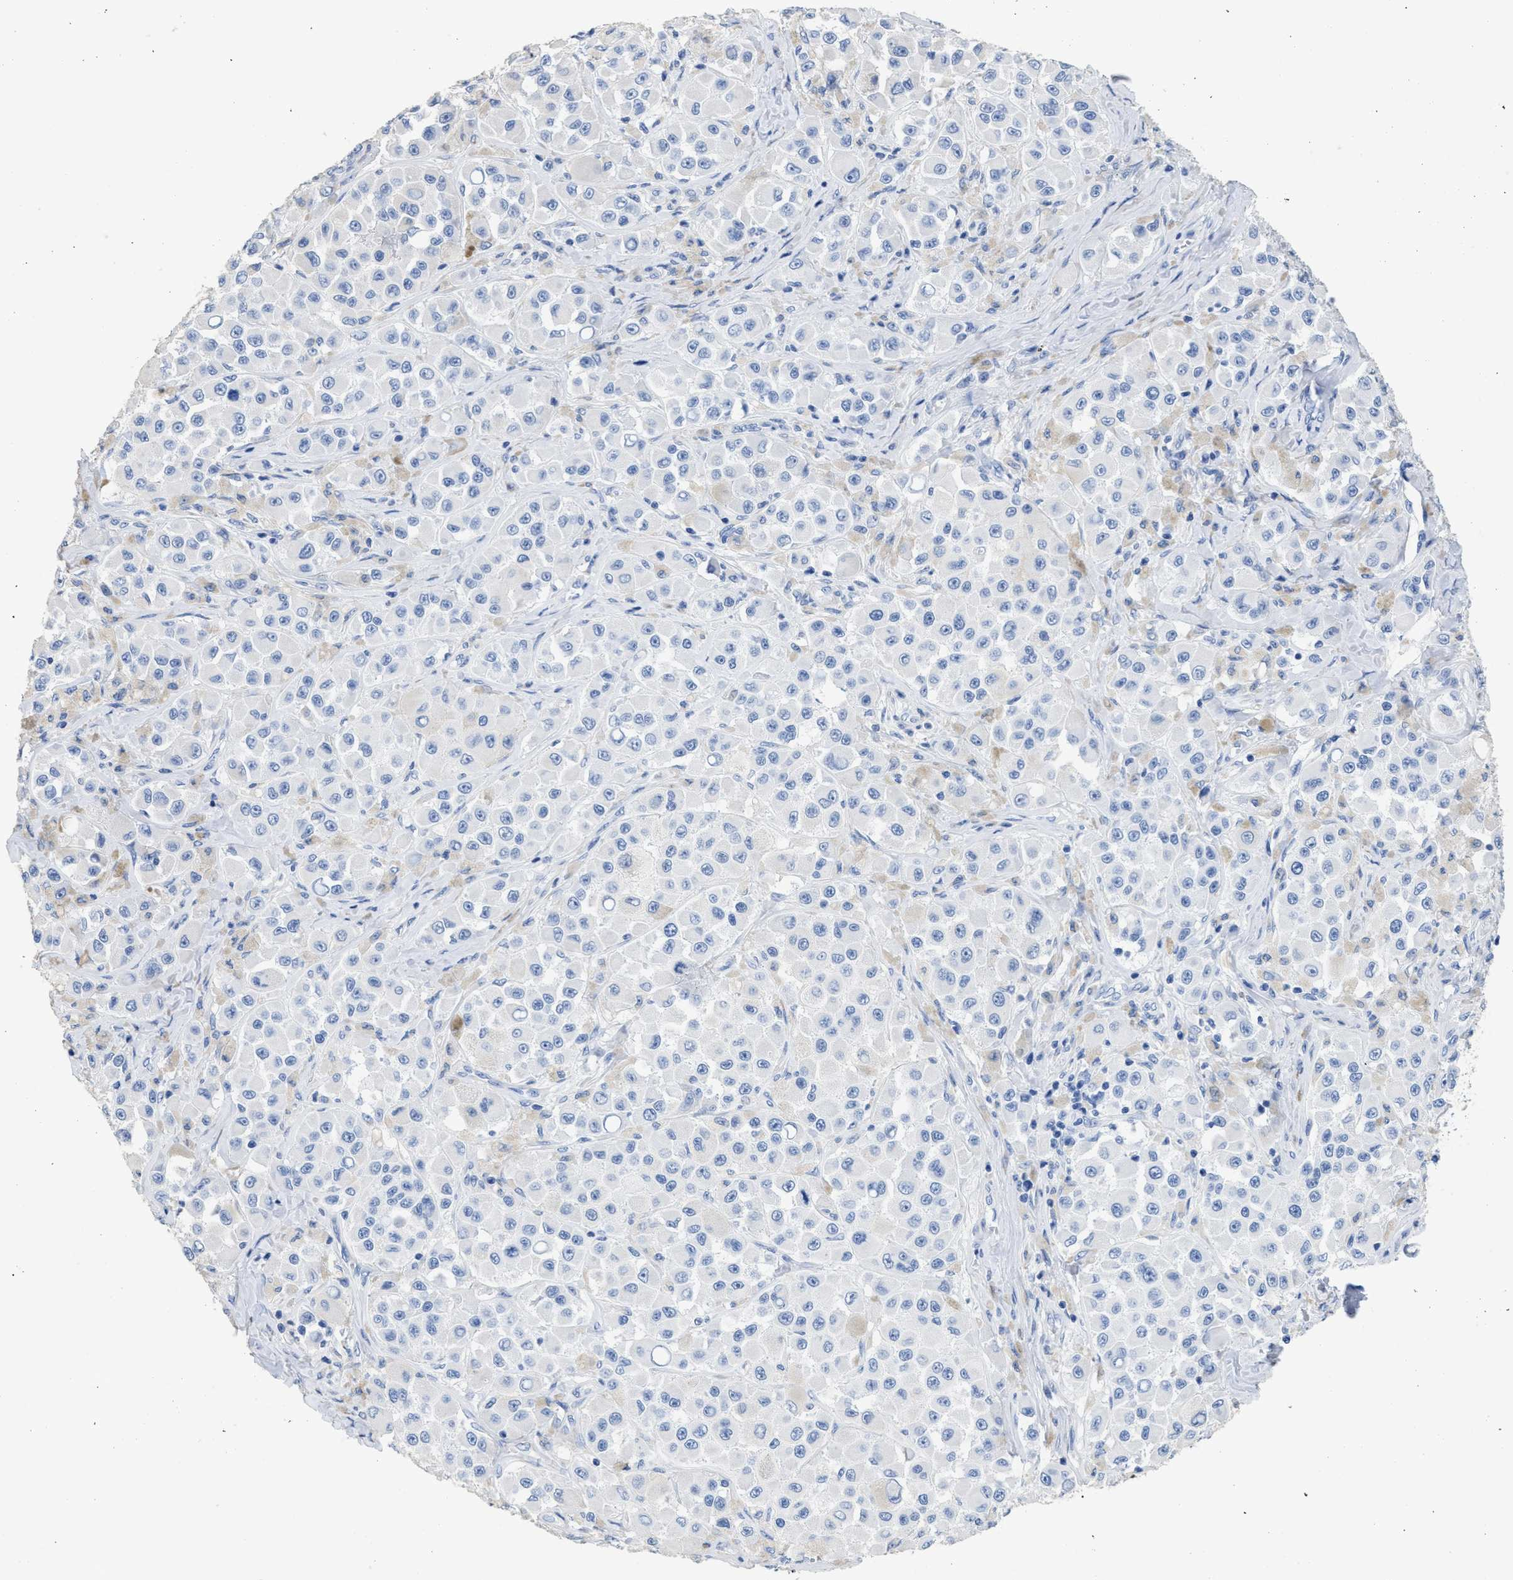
{"staining": {"intensity": "negative", "quantity": "none", "location": "none"}, "tissue": "melanoma", "cell_type": "Tumor cells", "image_type": "cancer", "snomed": [{"axis": "morphology", "description": "Malignant melanoma, NOS"}, {"axis": "topography", "description": "Skin"}], "caption": "This image is of malignant melanoma stained with immunohistochemistry to label a protein in brown with the nuclei are counter-stained blue. There is no positivity in tumor cells. Brightfield microscopy of immunohistochemistry stained with DAB (3,3'-diaminobenzidine) (brown) and hematoxylin (blue), captured at high magnification.", "gene": "DLC1", "patient": {"sex": "male", "age": 84}}